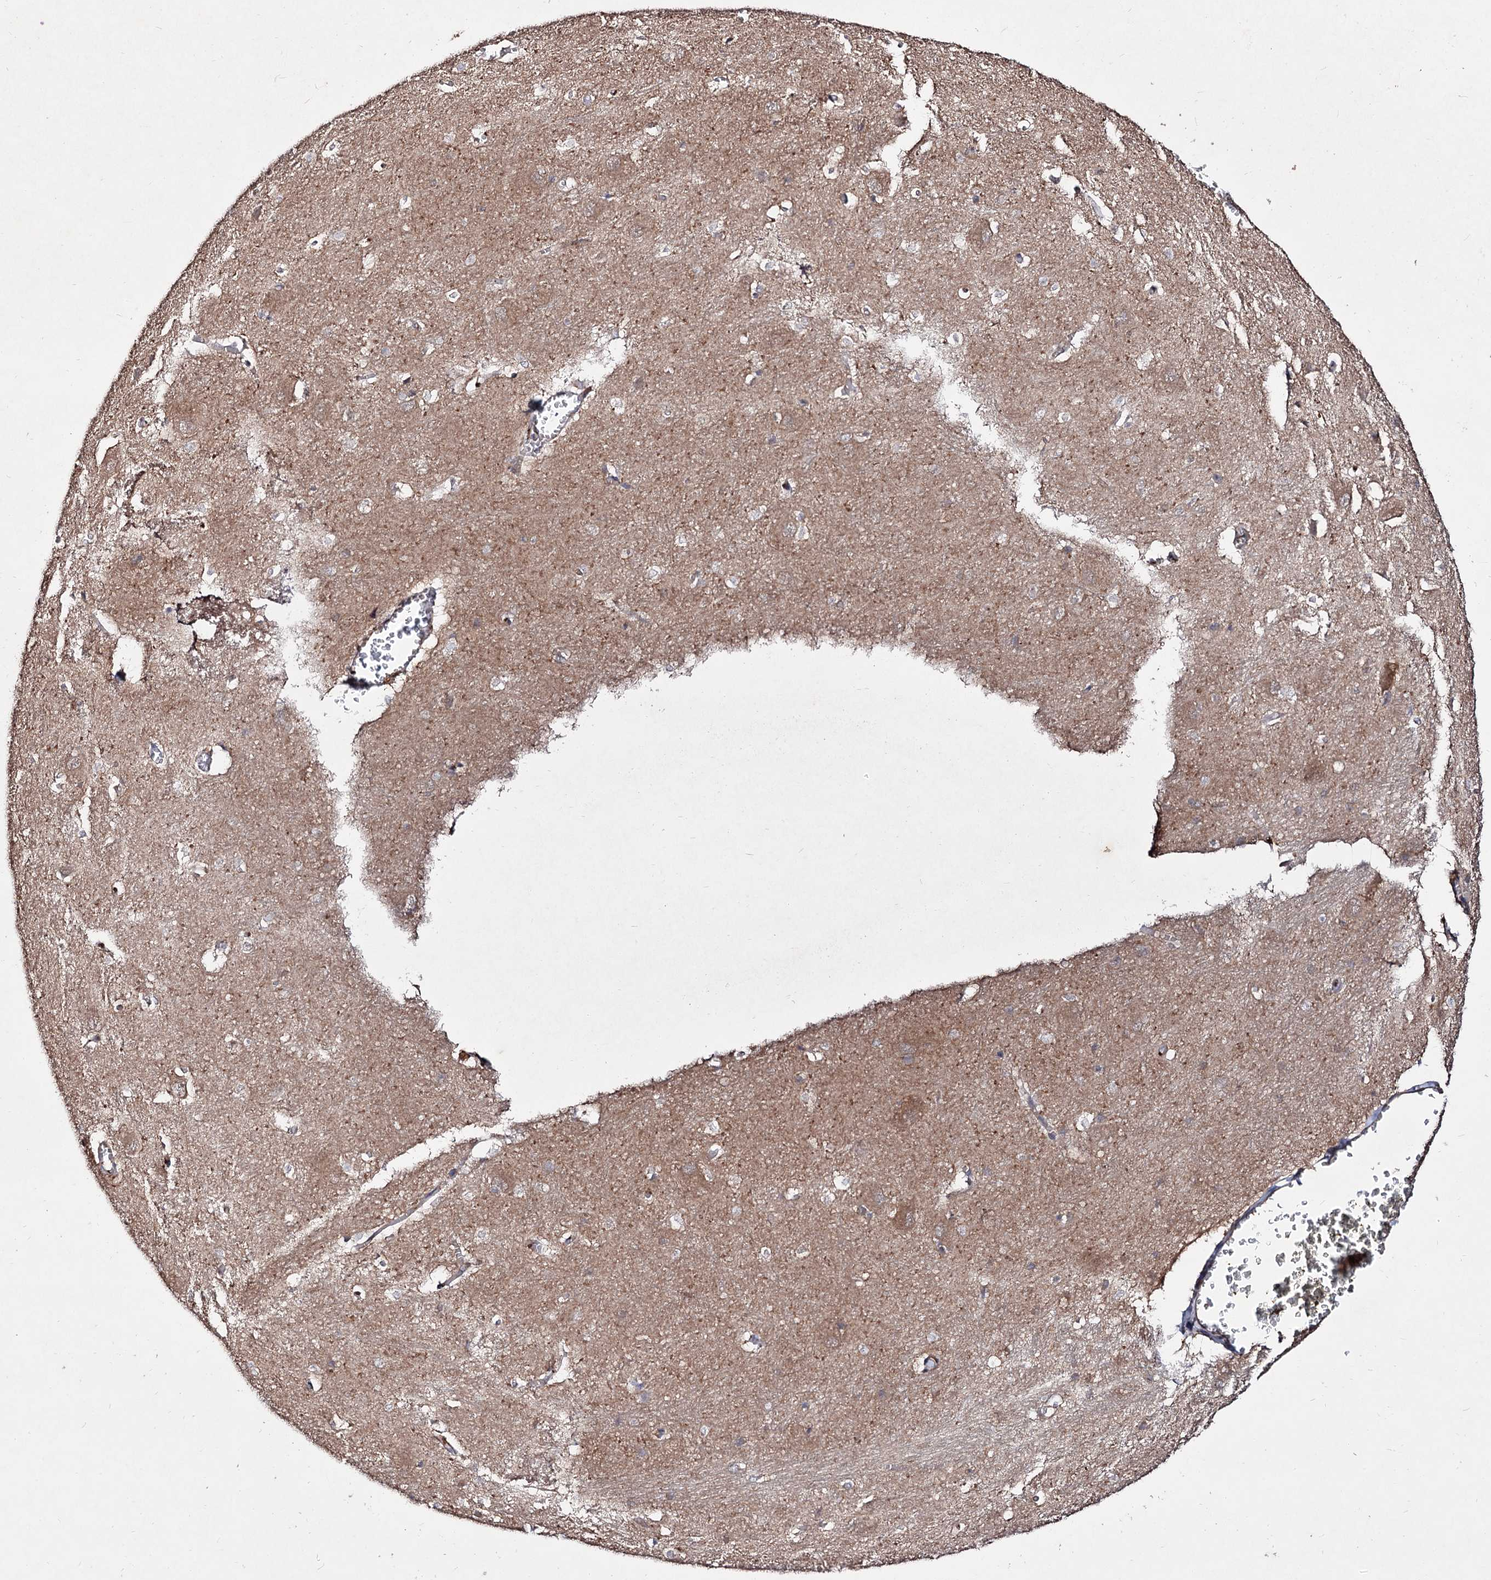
{"staining": {"intensity": "negative", "quantity": "none", "location": "none"}, "tissue": "caudate", "cell_type": "Glial cells", "image_type": "normal", "snomed": [{"axis": "morphology", "description": "Normal tissue, NOS"}, {"axis": "topography", "description": "Lateral ventricle wall"}], "caption": "Glial cells show no significant expression in normal caudate. The staining was performed using DAB (3,3'-diaminobenzidine) to visualize the protein expression in brown, while the nuclei were stained in blue with hematoxylin (Magnification: 20x).", "gene": "ARFIP2", "patient": {"sex": "male", "age": 37}}